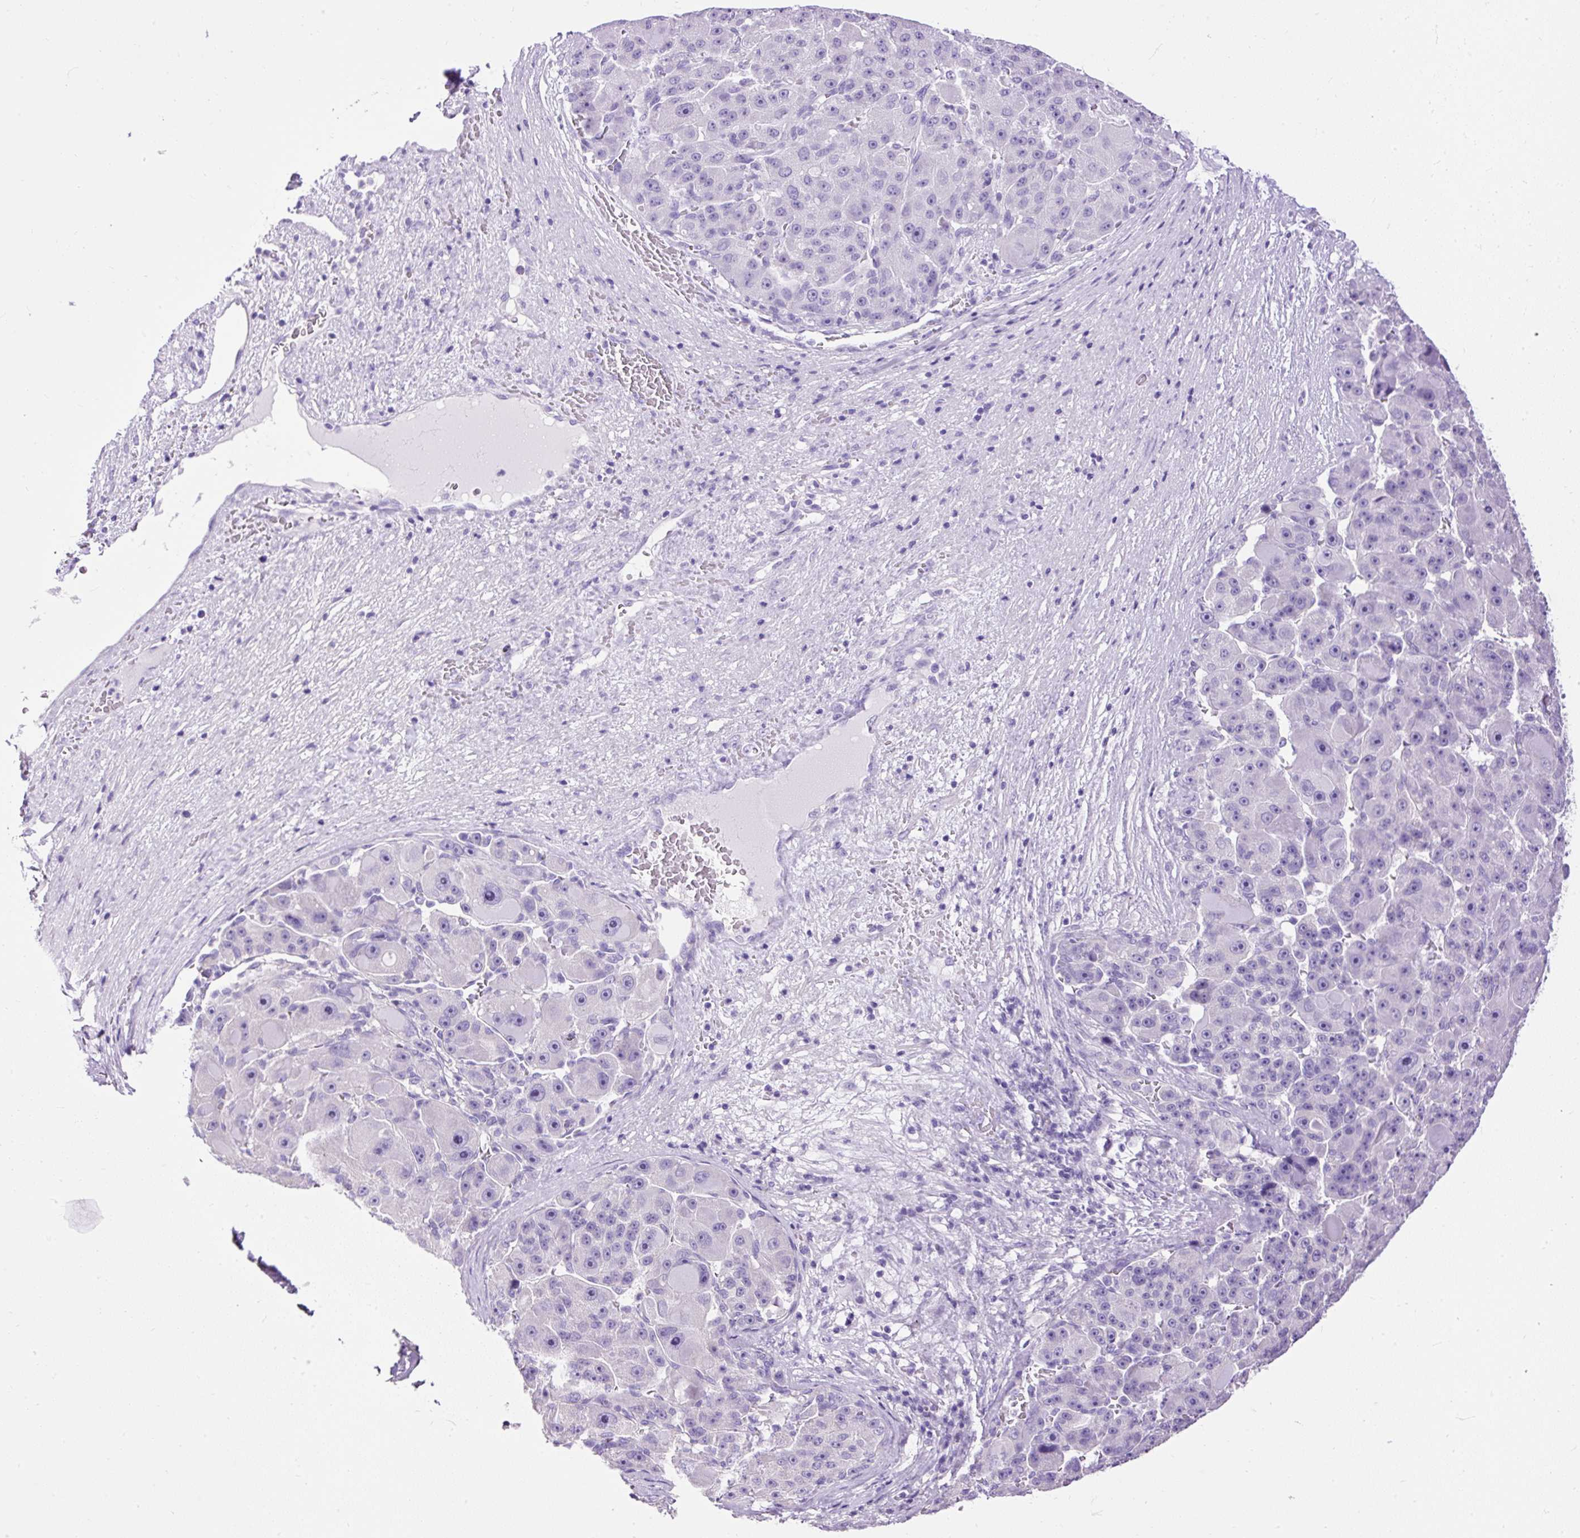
{"staining": {"intensity": "negative", "quantity": "none", "location": "none"}, "tissue": "liver cancer", "cell_type": "Tumor cells", "image_type": "cancer", "snomed": [{"axis": "morphology", "description": "Carcinoma, Hepatocellular, NOS"}, {"axis": "topography", "description": "Liver"}], "caption": "This is an immunohistochemistry histopathology image of hepatocellular carcinoma (liver). There is no staining in tumor cells.", "gene": "PDIA2", "patient": {"sex": "male", "age": 76}}